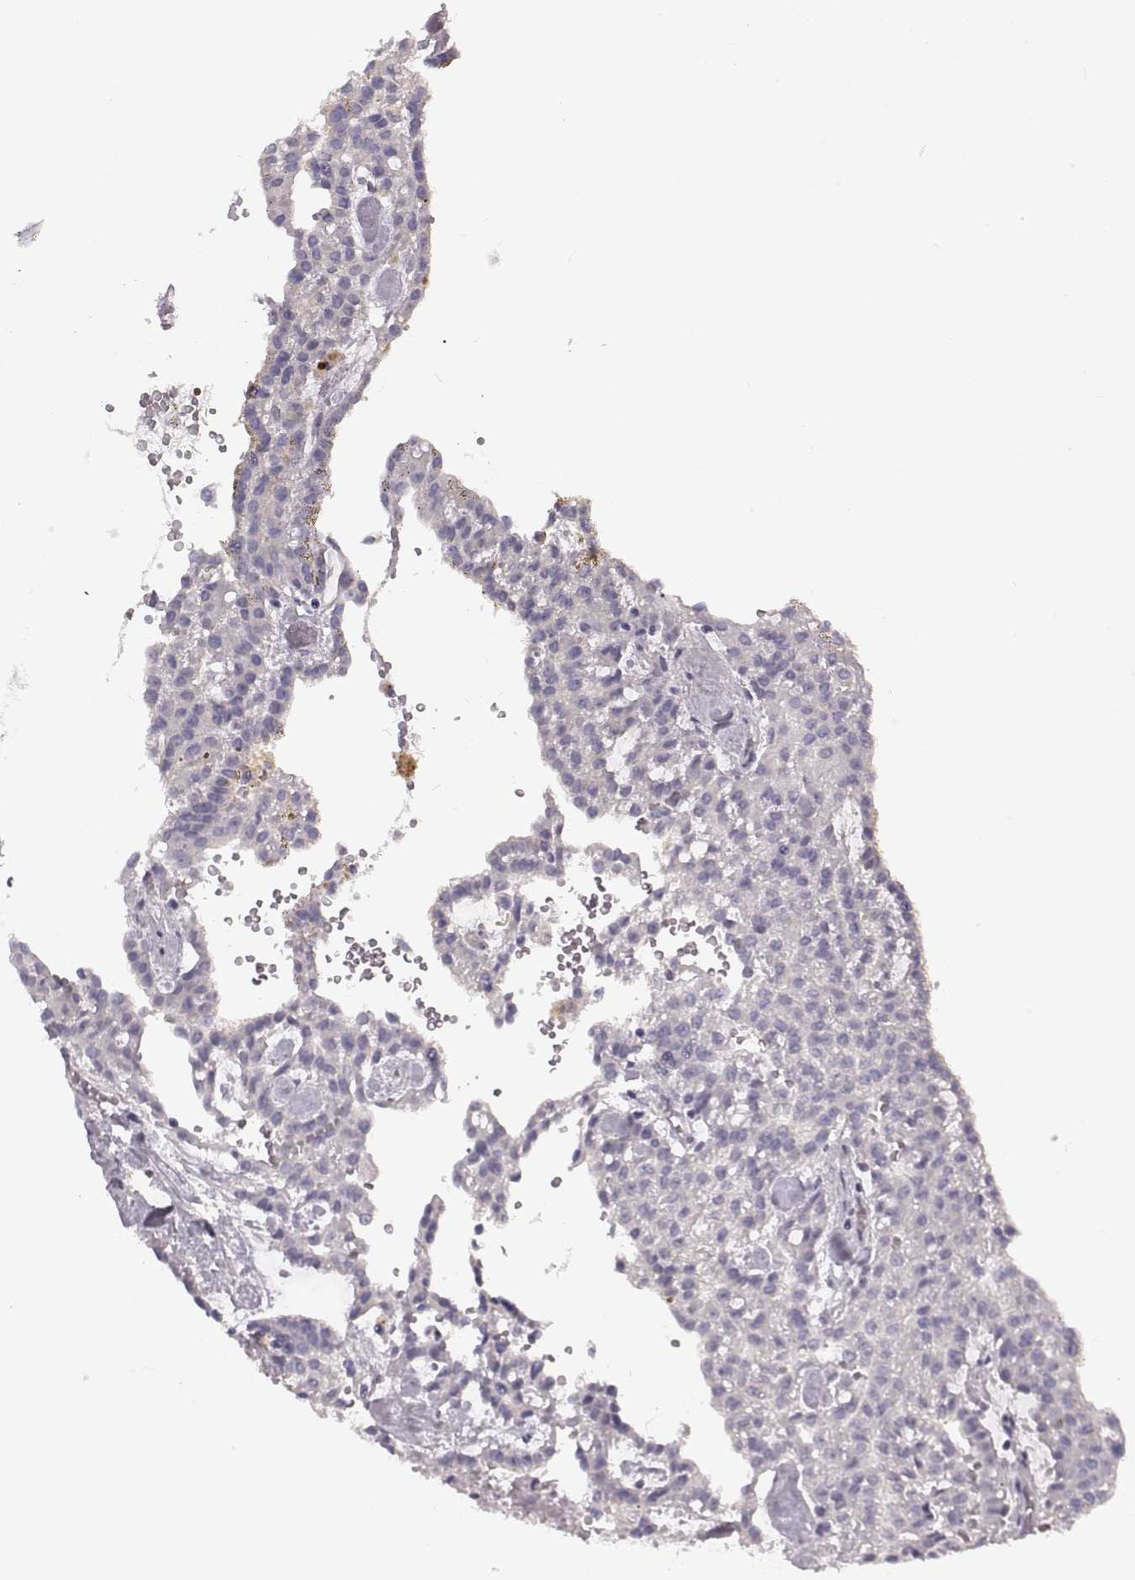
{"staining": {"intensity": "negative", "quantity": "none", "location": "none"}, "tissue": "renal cancer", "cell_type": "Tumor cells", "image_type": "cancer", "snomed": [{"axis": "morphology", "description": "Adenocarcinoma, NOS"}, {"axis": "topography", "description": "Kidney"}], "caption": "A photomicrograph of renal adenocarcinoma stained for a protein shows no brown staining in tumor cells.", "gene": "SPAG17", "patient": {"sex": "male", "age": 63}}